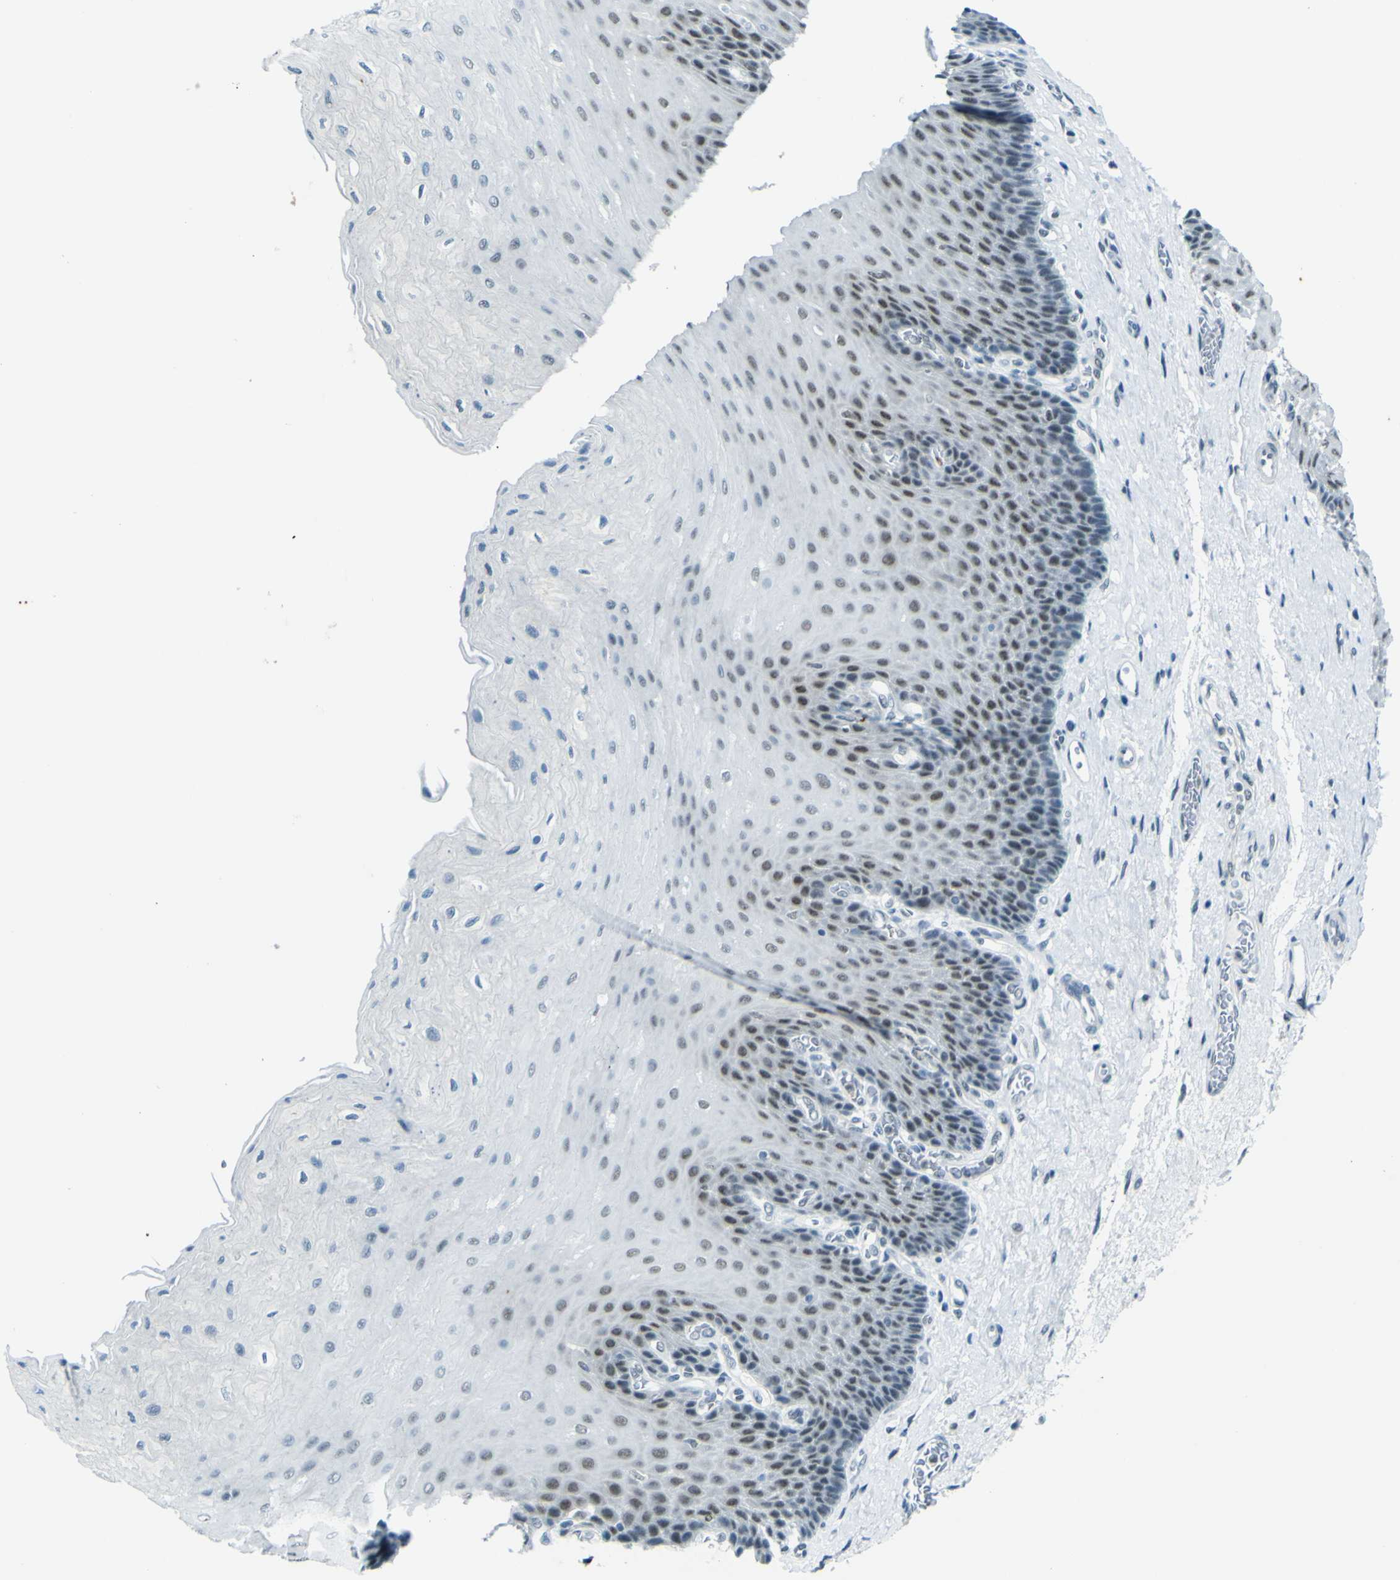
{"staining": {"intensity": "weak", "quantity": "25%-75%", "location": "nuclear"}, "tissue": "esophagus", "cell_type": "Squamous epithelial cells", "image_type": "normal", "snomed": [{"axis": "morphology", "description": "Normal tissue, NOS"}, {"axis": "topography", "description": "Esophagus"}], "caption": "This image demonstrates immunohistochemistry staining of normal human esophagus, with low weak nuclear expression in approximately 25%-75% of squamous epithelial cells.", "gene": "CEBPG", "patient": {"sex": "female", "age": 72}}